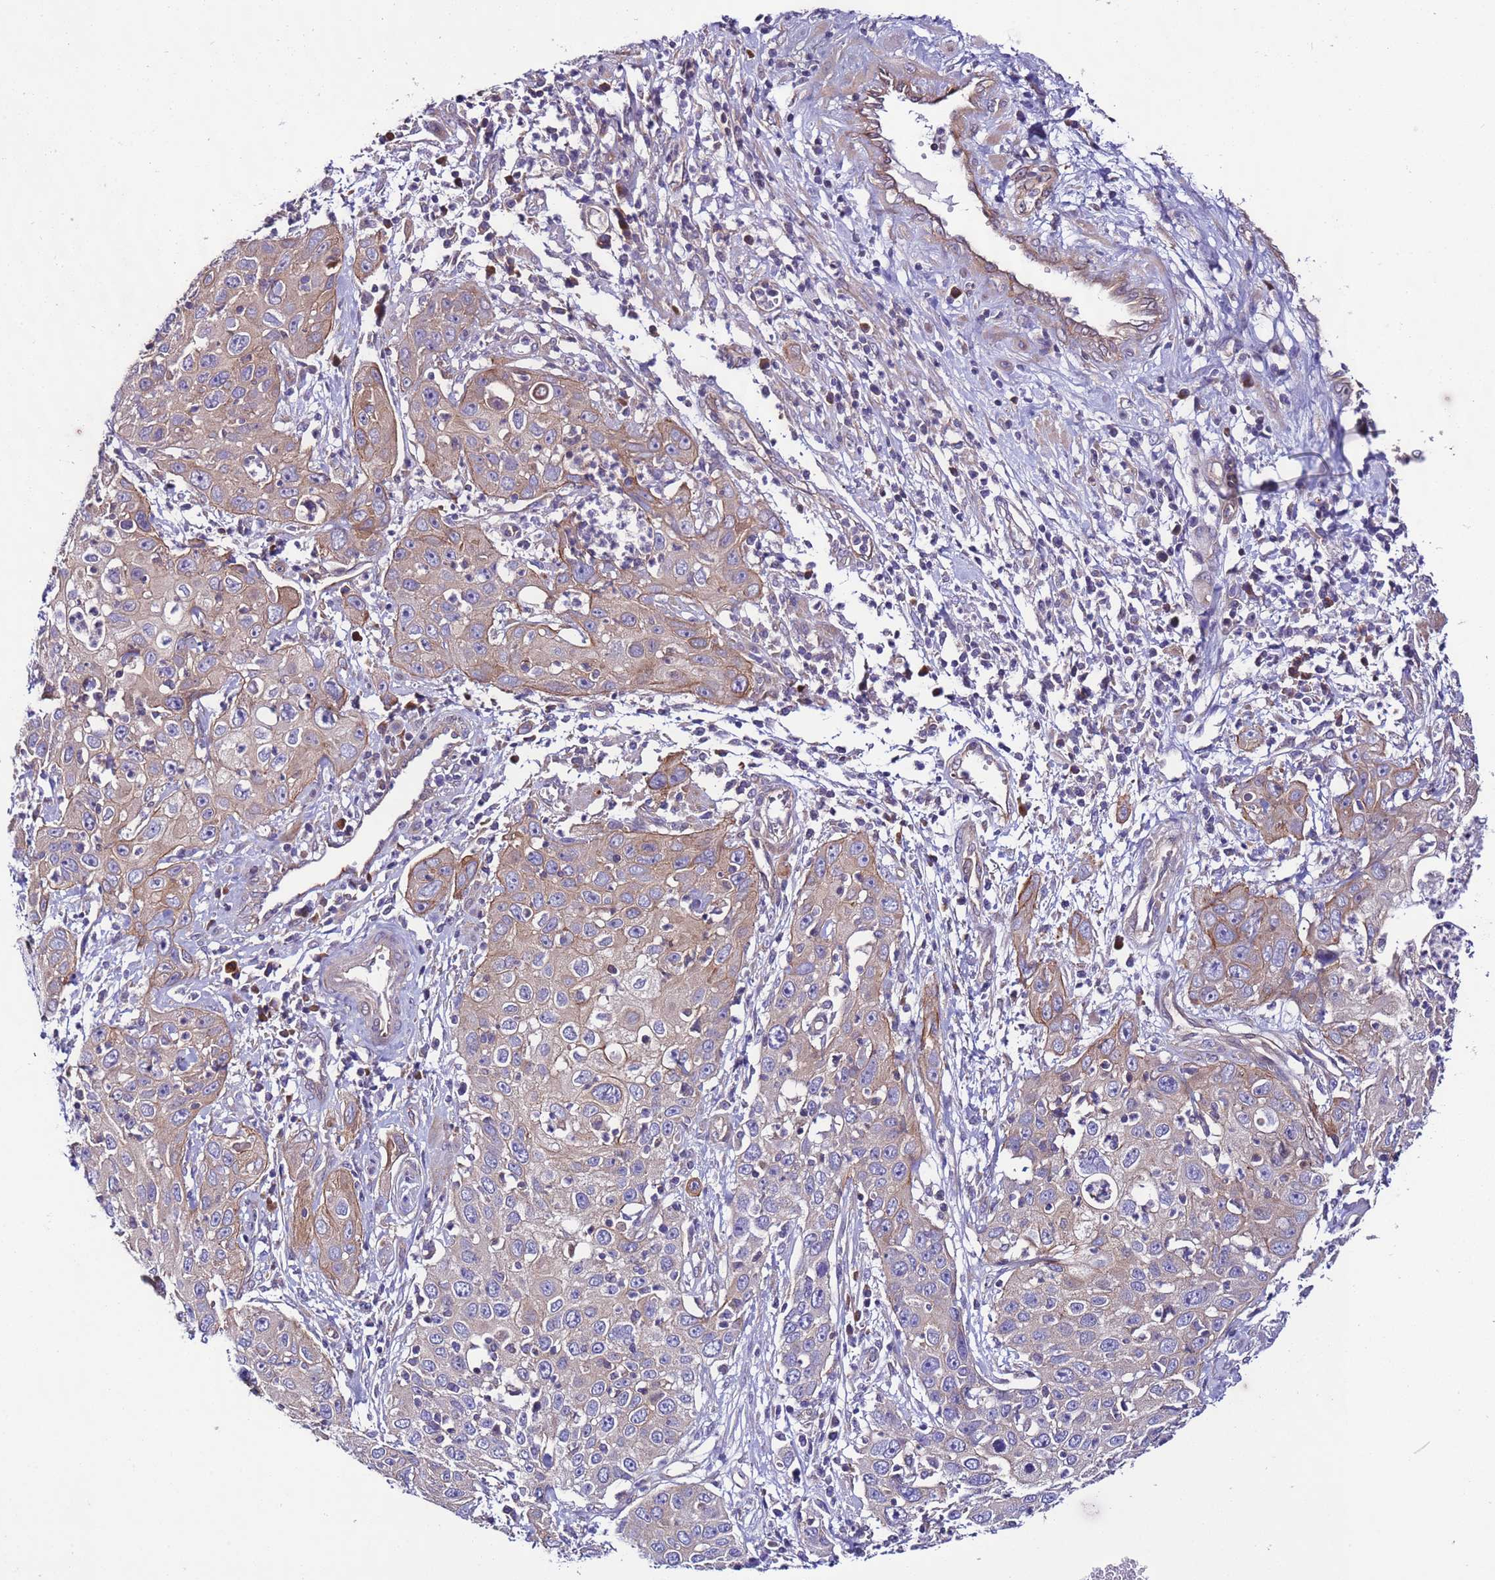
{"staining": {"intensity": "weak", "quantity": "25%-75%", "location": "cytoplasmic/membranous"}, "tissue": "cervical cancer", "cell_type": "Tumor cells", "image_type": "cancer", "snomed": [{"axis": "morphology", "description": "Squamous cell carcinoma, NOS"}, {"axis": "topography", "description": "Cervix"}], "caption": "The immunohistochemical stain shows weak cytoplasmic/membranous expression in tumor cells of cervical cancer tissue. (DAB IHC, brown staining for protein, blue staining for nuclei).", "gene": "SPCS1", "patient": {"sex": "female", "age": 36}}